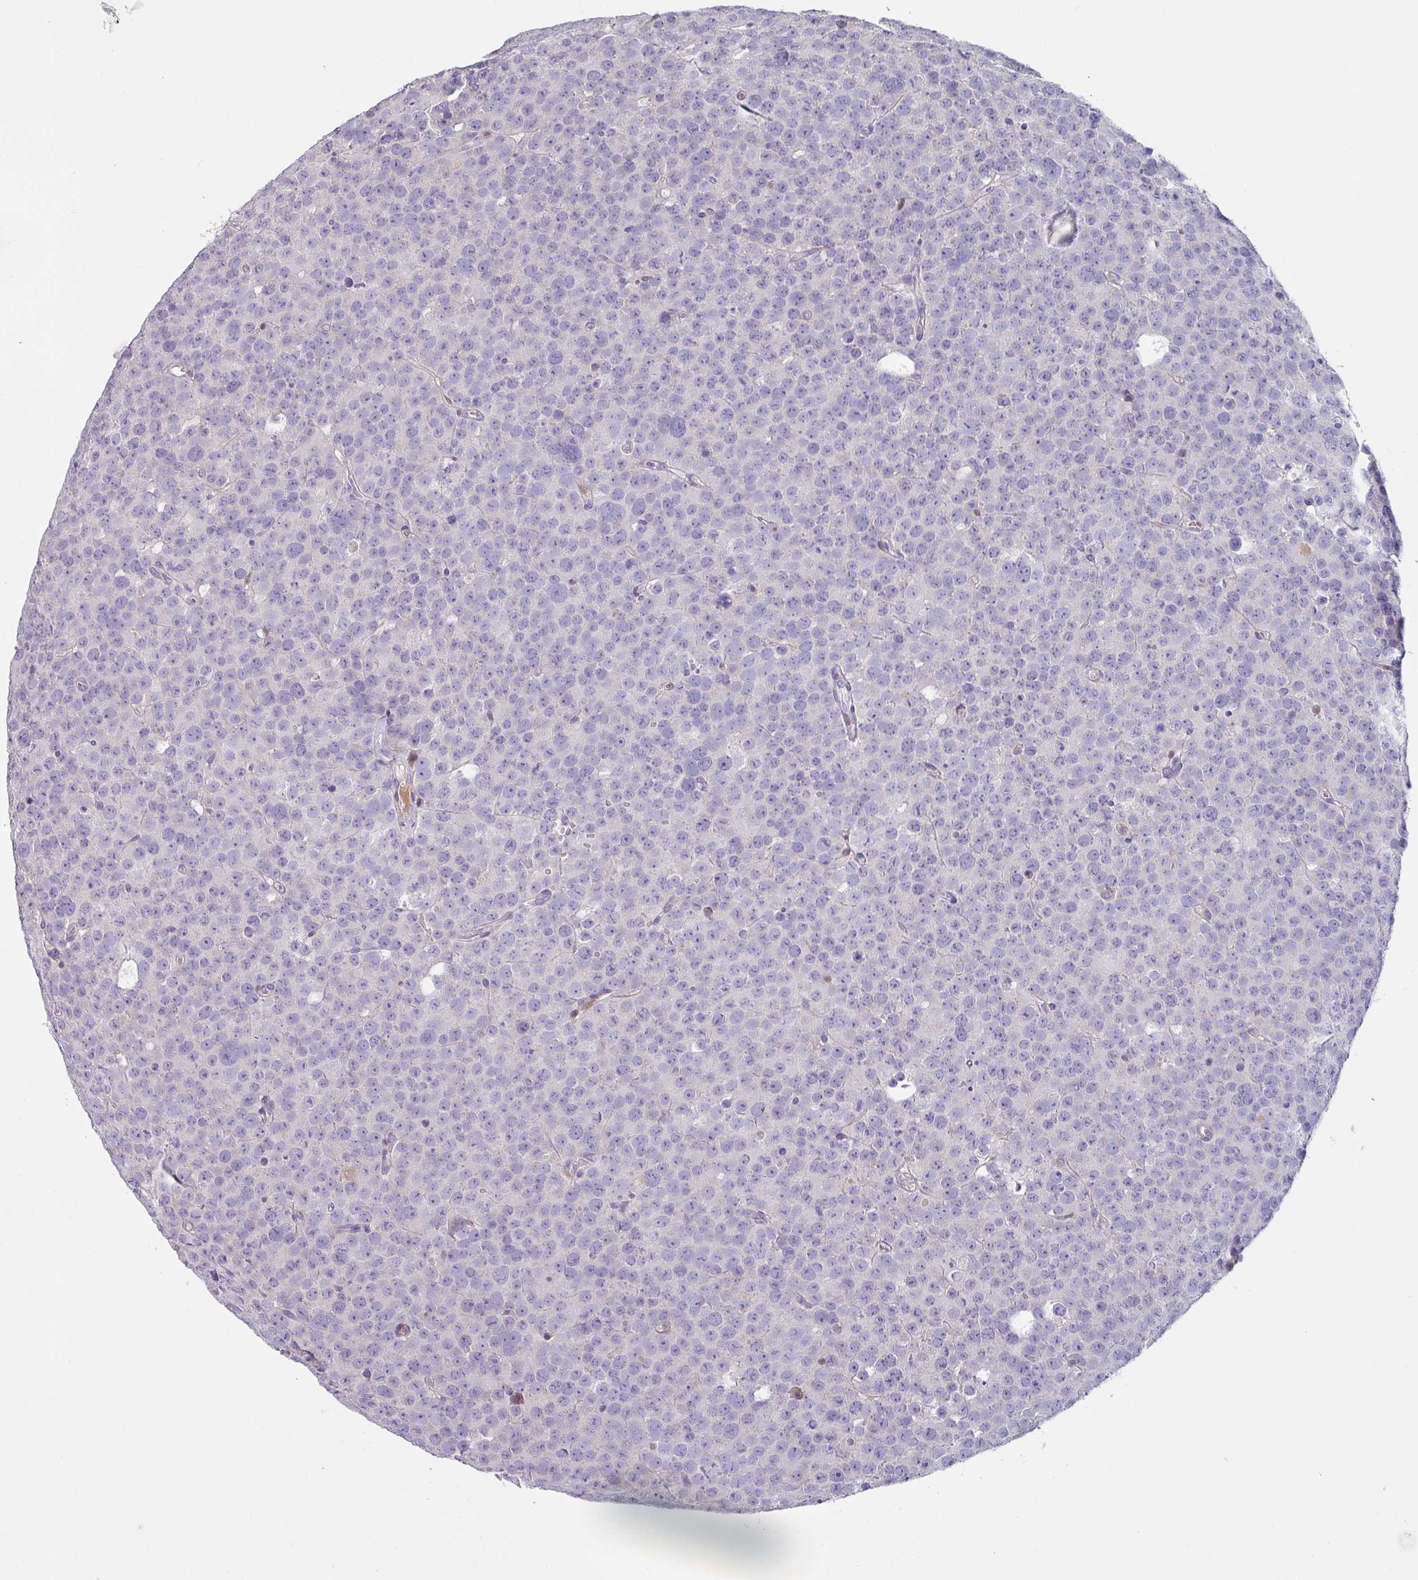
{"staining": {"intensity": "negative", "quantity": "none", "location": "none"}, "tissue": "testis cancer", "cell_type": "Tumor cells", "image_type": "cancer", "snomed": [{"axis": "morphology", "description": "Seminoma, NOS"}, {"axis": "topography", "description": "Testis"}], "caption": "Testis seminoma stained for a protein using IHC reveals no staining tumor cells.", "gene": "KLHL3", "patient": {"sex": "male", "age": 71}}